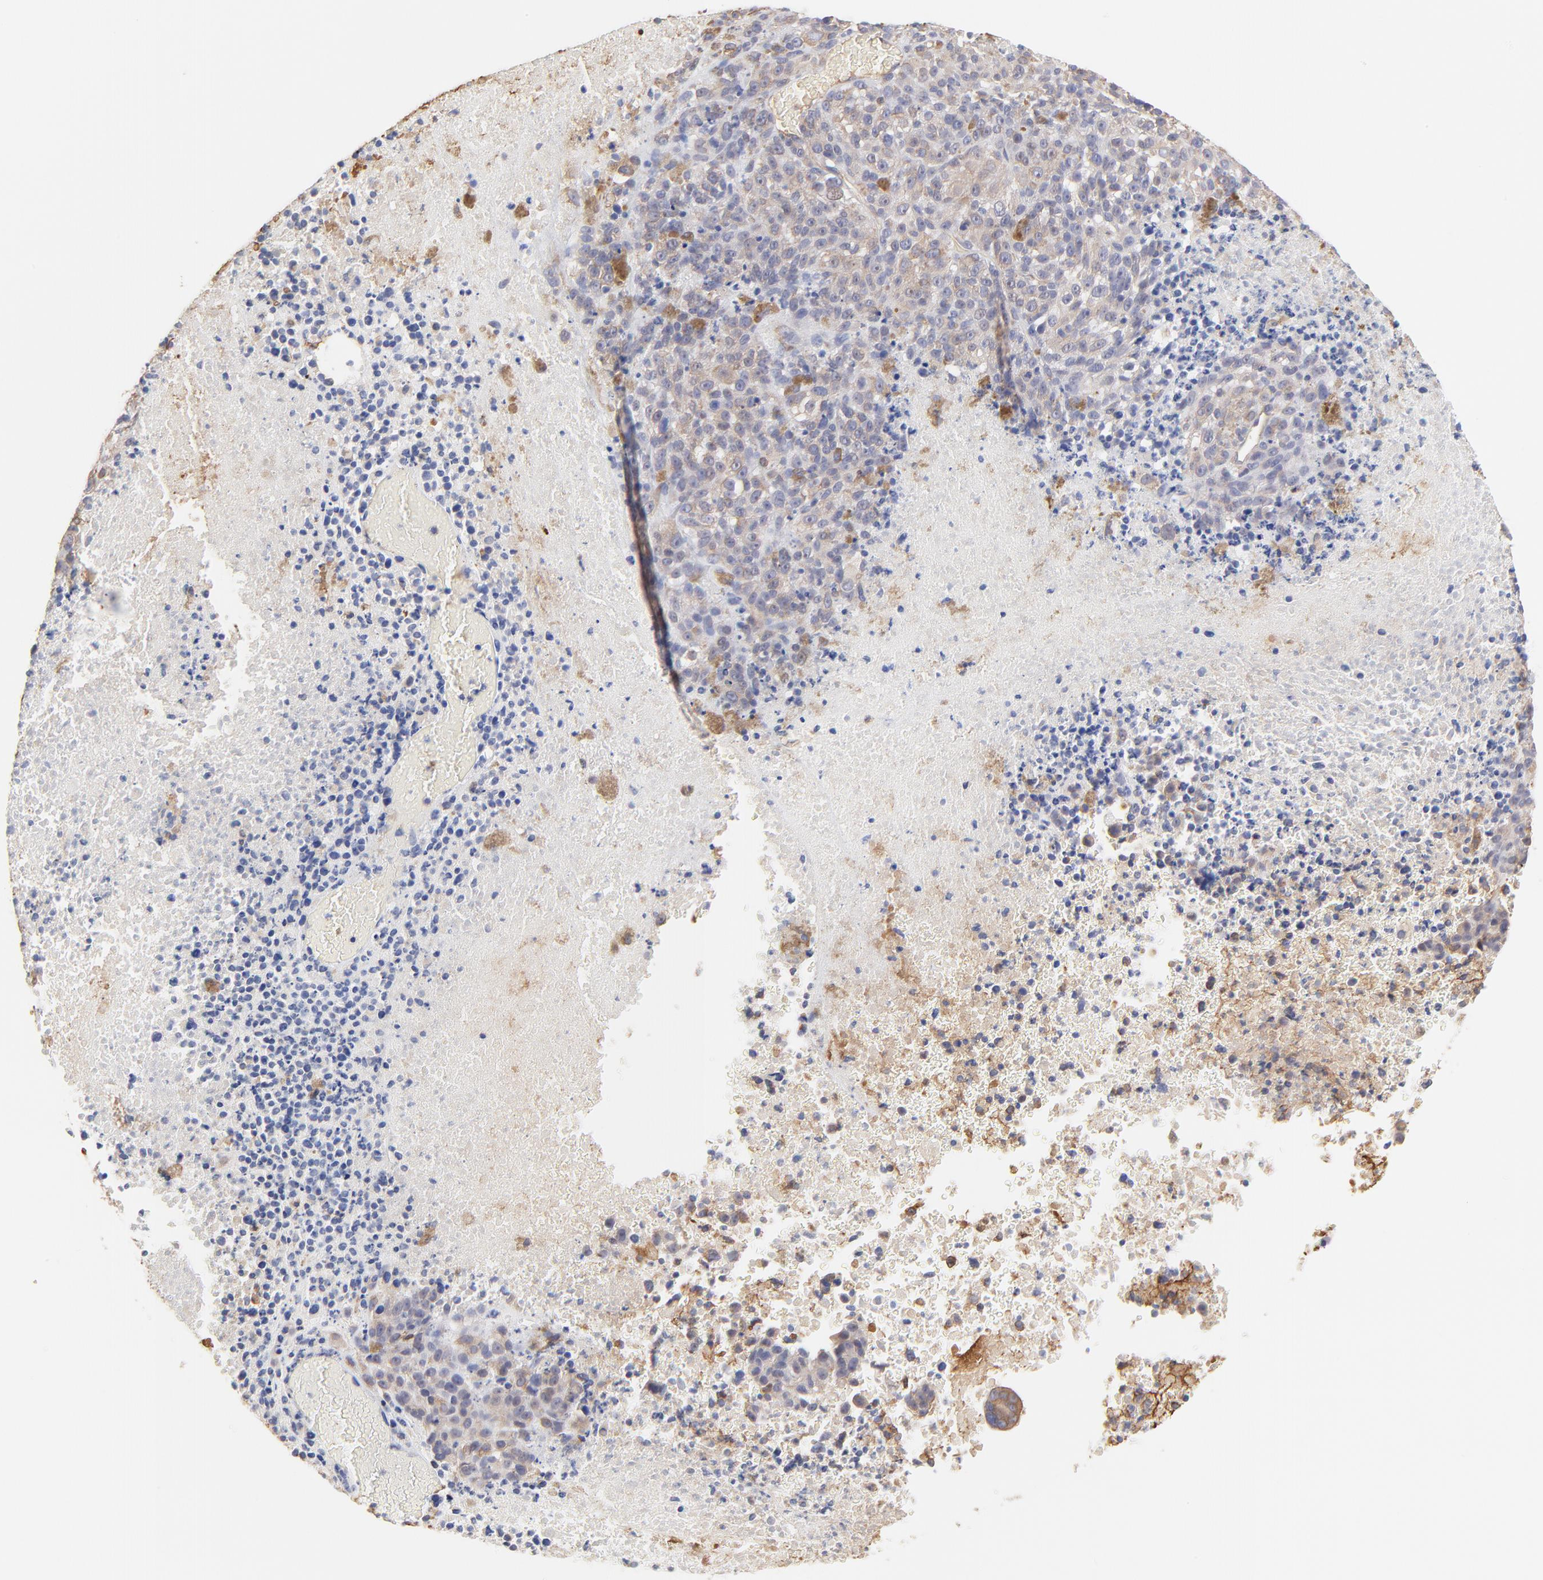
{"staining": {"intensity": "weak", "quantity": "25%-75%", "location": "cytoplasmic/membranous"}, "tissue": "melanoma", "cell_type": "Tumor cells", "image_type": "cancer", "snomed": [{"axis": "morphology", "description": "Malignant melanoma, Metastatic site"}, {"axis": "topography", "description": "Cerebral cortex"}], "caption": "Immunohistochemical staining of human melanoma demonstrates low levels of weak cytoplasmic/membranous staining in approximately 25%-75% of tumor cells. Using DAB (brown) and hematoxylin (blue) stains, captured at high magnification using brightfield microscopy.", "gene": "LRCH2", "patient": {"sex": "female", "age": 52}}